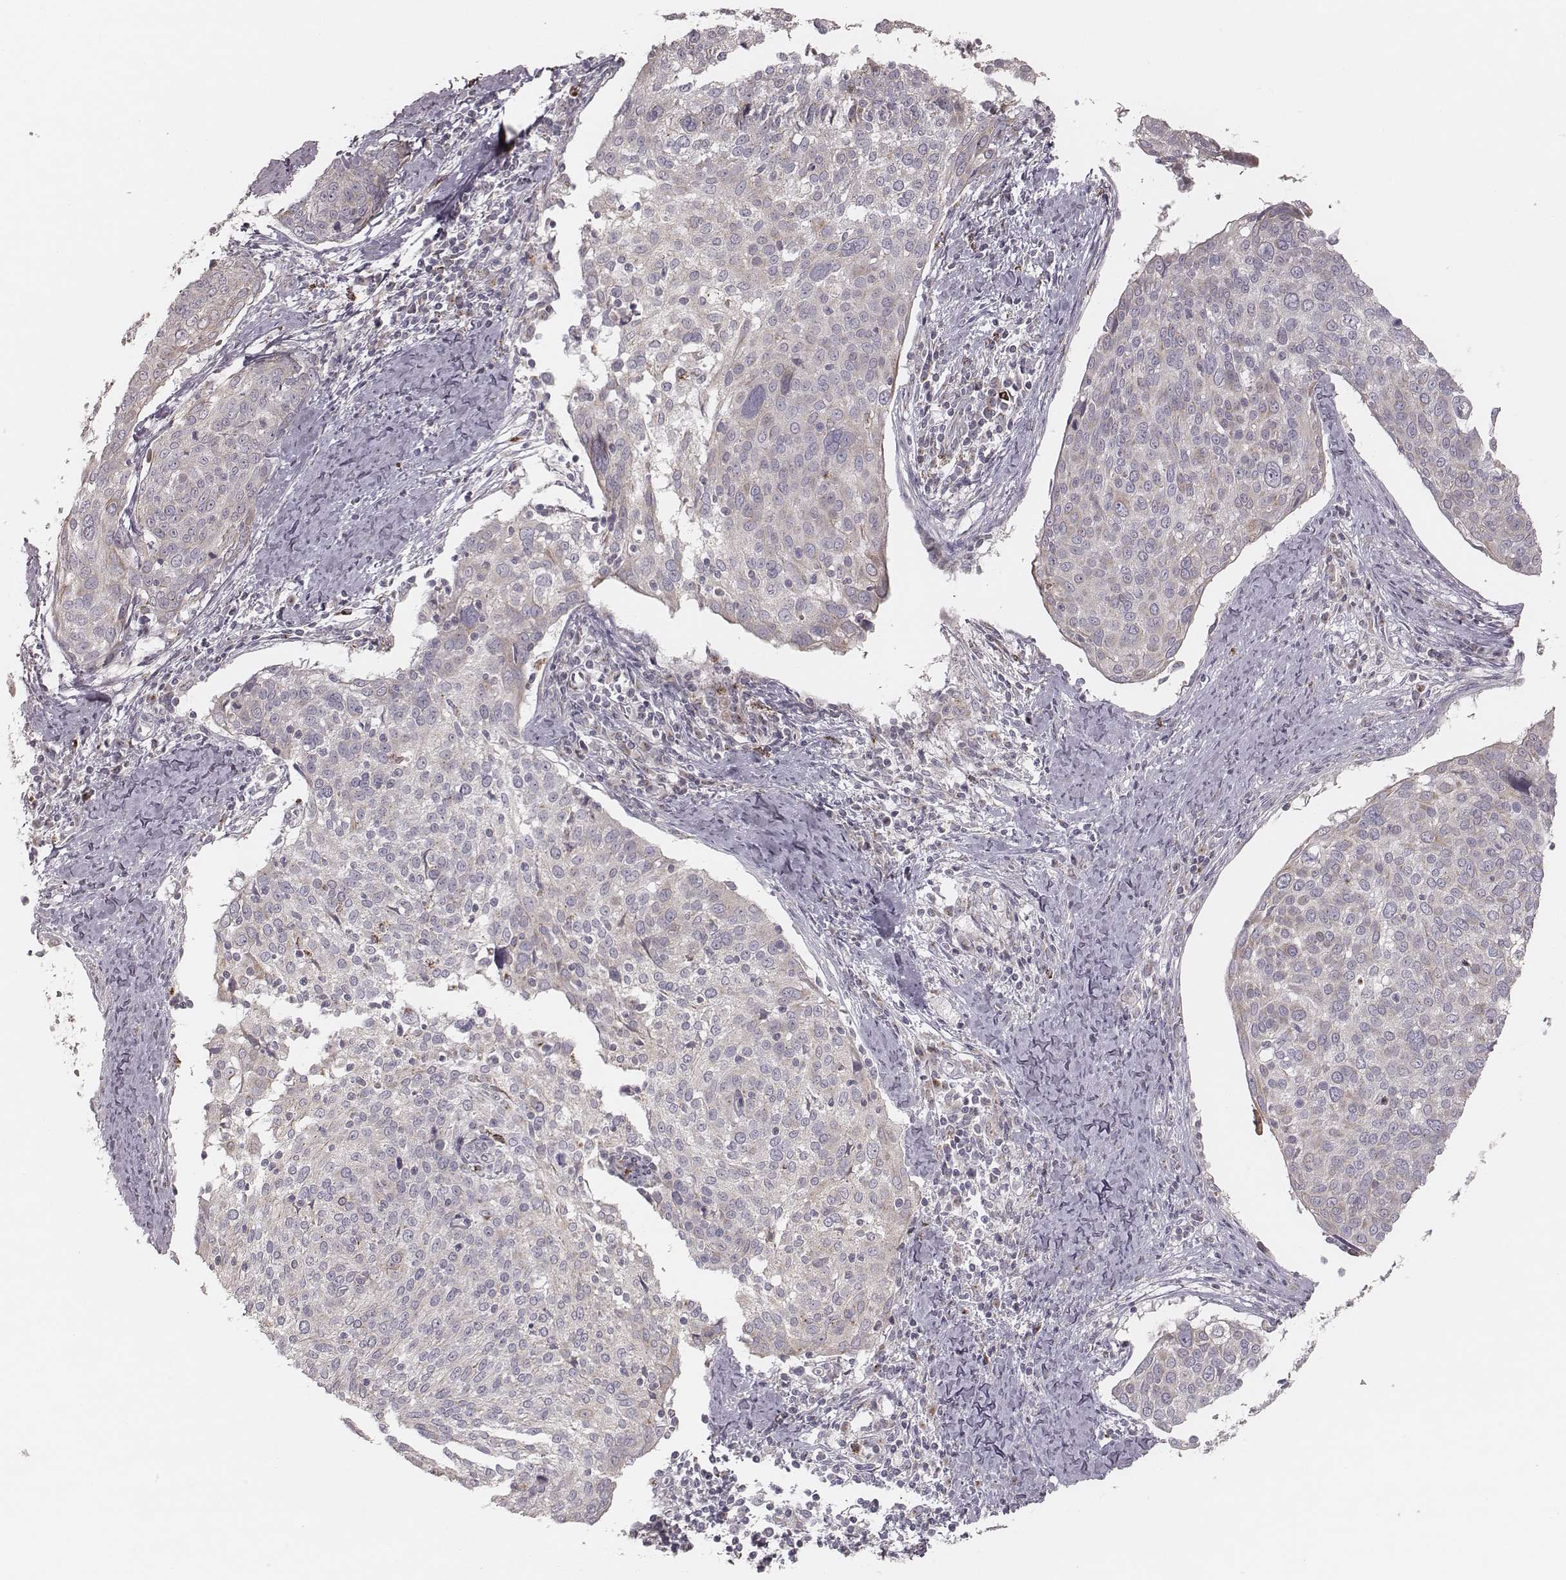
{"staining": {"intensity": "negative", "quantity": "none", "location": "none"}, "tissue": "cervical cancer", "cell_type": "Tumor cells", "image_type": "cancer", "snomed": [{"axis": "morphology", "description": "Squamous cell carcinoma, NOS"}, {"axis": "topography", "description": "Cervix"}], "caption": "Protein analysis of cervical cancer displays no significant expression in tumor cells.", "gene": "ABCA7", "patient": {"sex": "female", "age": 39}}